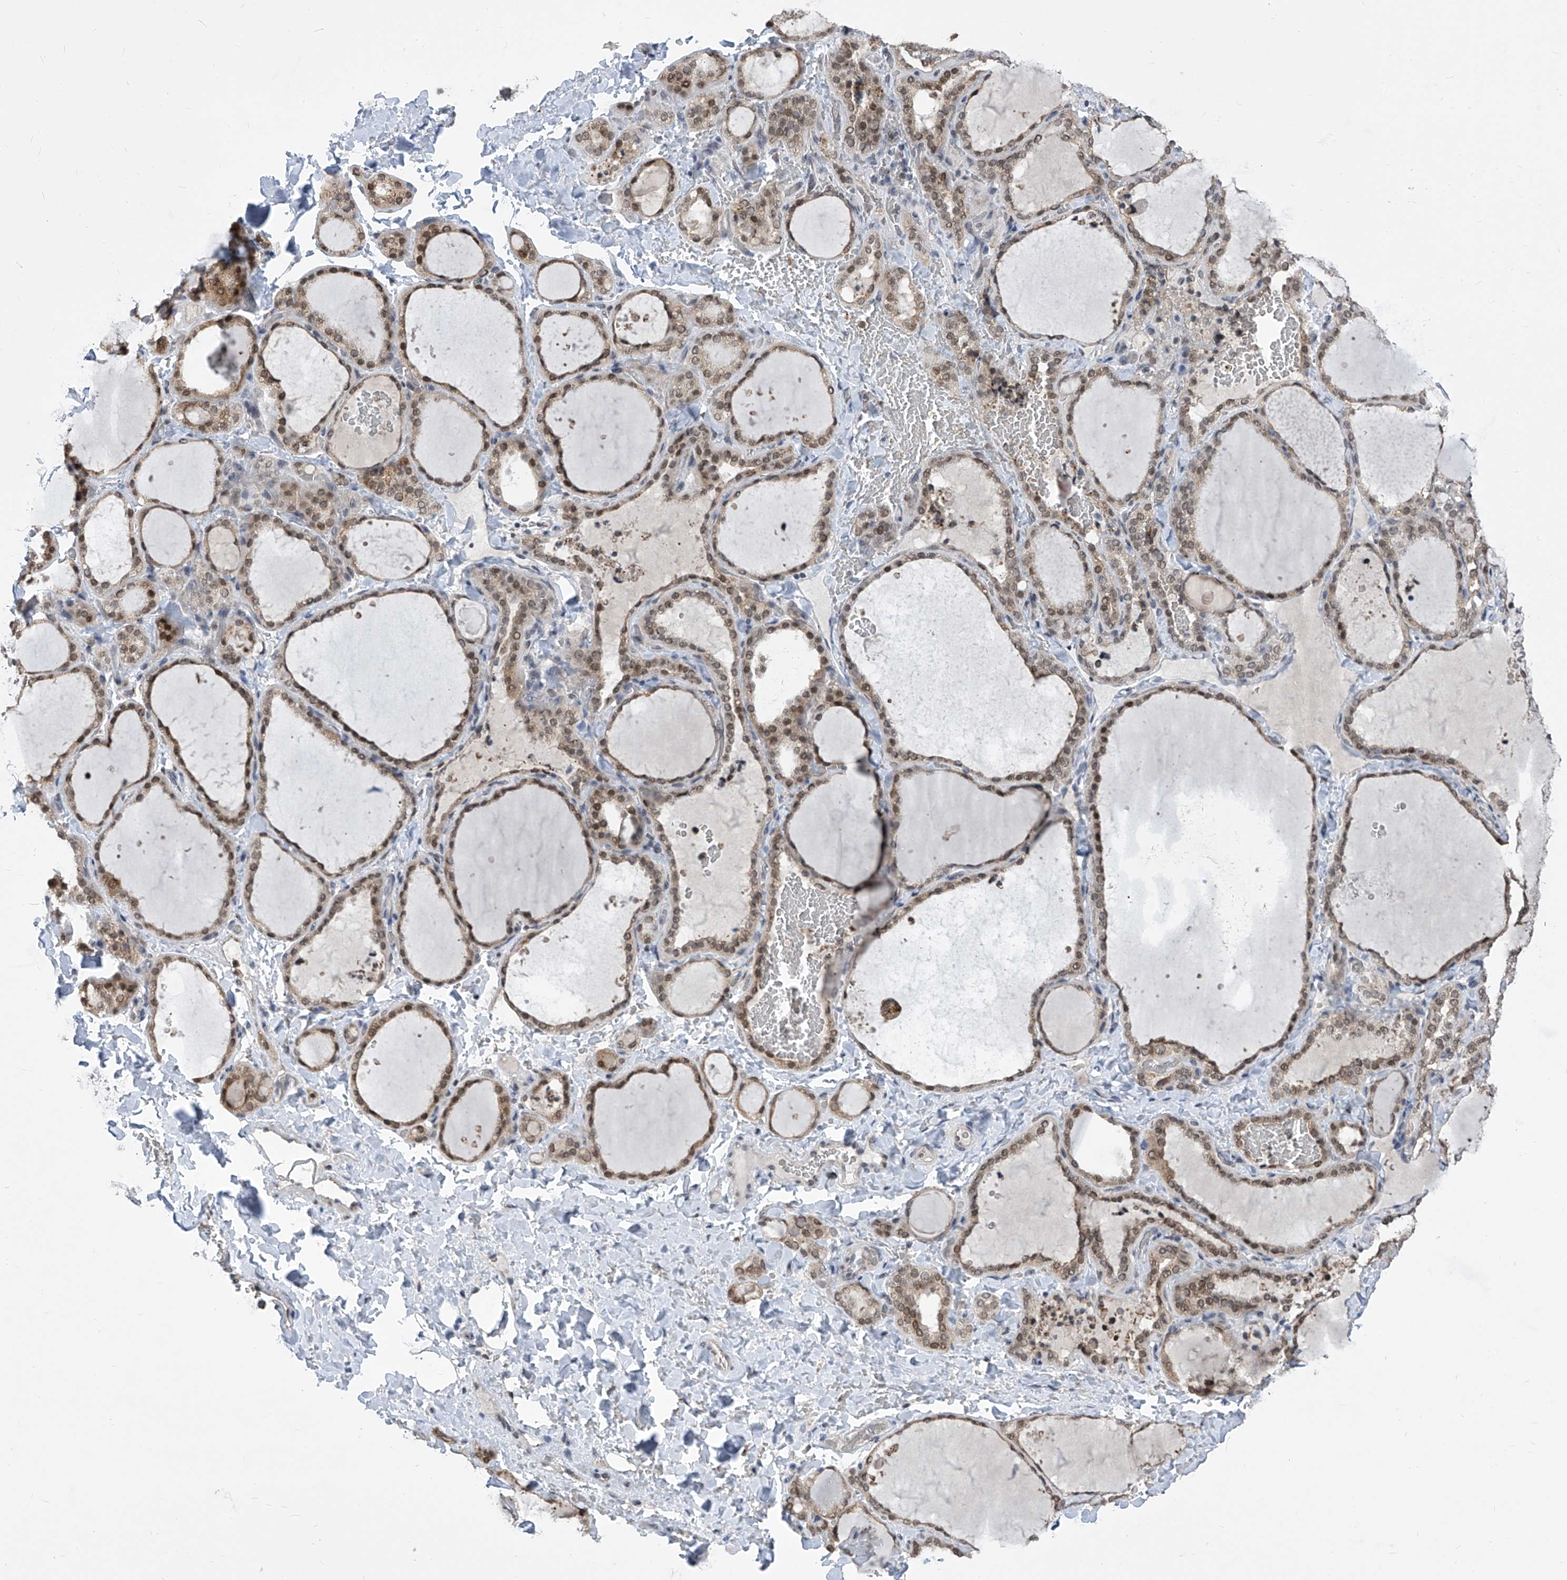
{"staining": {"intensity": "moderate", "quantity": ">75%", "location": "cytoplasmic/membranous,nuclear"}, "tissue": "thyroid gland", "cell_type": "Glandular cells", "image_type": "normal", "snomed": [{"axis": "morphology", "description": "Normal tissue, NOS"}, {"axis": "topography", "description": "Thyroid gland"}], "caption": "Immunohistochemical staining of benign thyroid gland reveals moderate cytoplasmic/membranous,nuclear protein expression in approximately >75% of glandular cells.", "gene": "CETN1", "patient": {"sex": "female", "age": 22}}